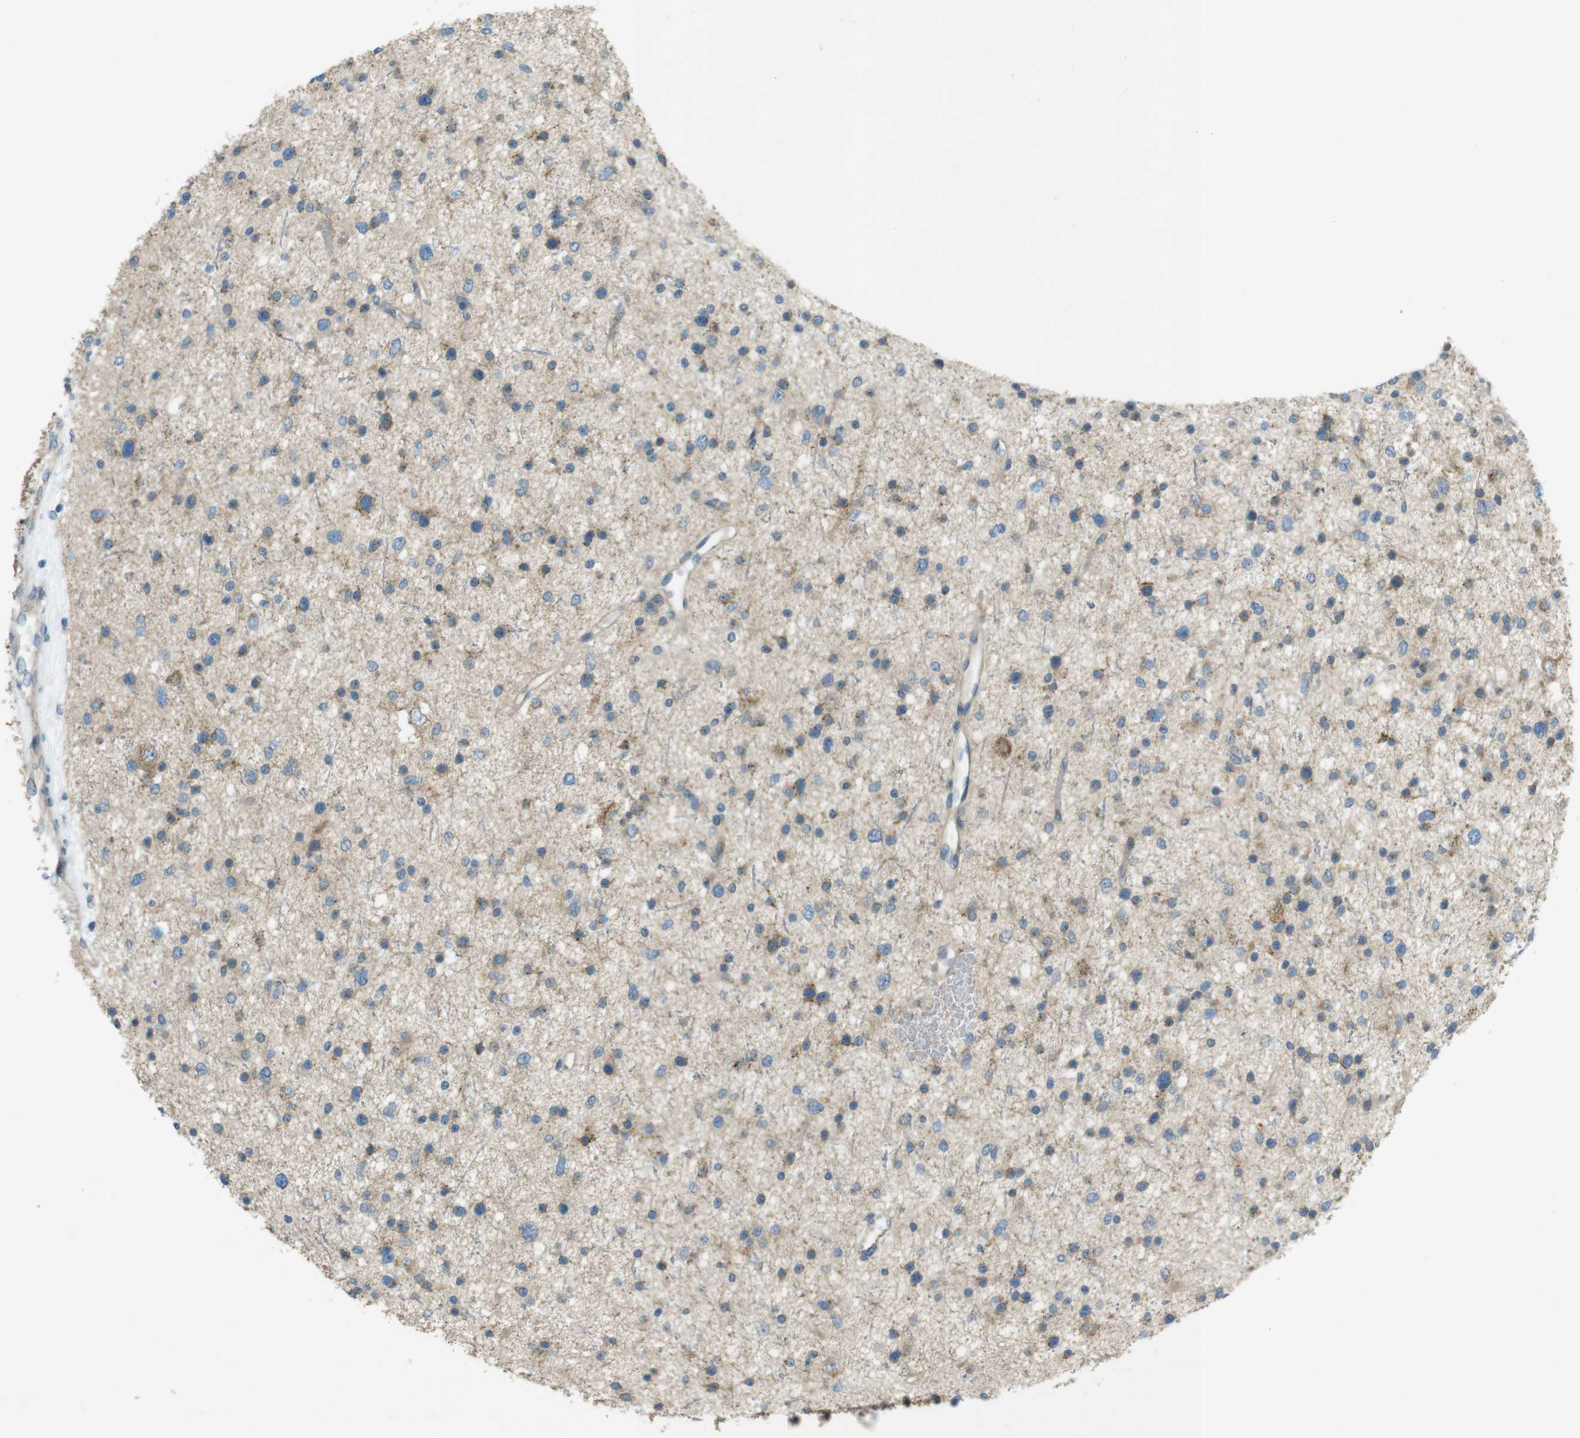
{"staining": {"intensity": "moderate", "quantity": "25%-75%", "location": "cytoplasmic/membranous"}, "tissue": "glioma", "cell_type": "Tumor cells", "image_type": "cancer", "snomed": [{"axis": "morphology", "description": "Glioma, malignant, Low grade"}, {"axis": "topography", "description": "Brain"}], "caption": "Malignant glioma (low-grade) was stained to show a protein in brown. There is medium levels of moderate cytoplasmic/membranous staining in approximately 25%-75% of tumor cells.", "gene": "TMEM41B", "patient": {"sex": "female", "age": 37}}